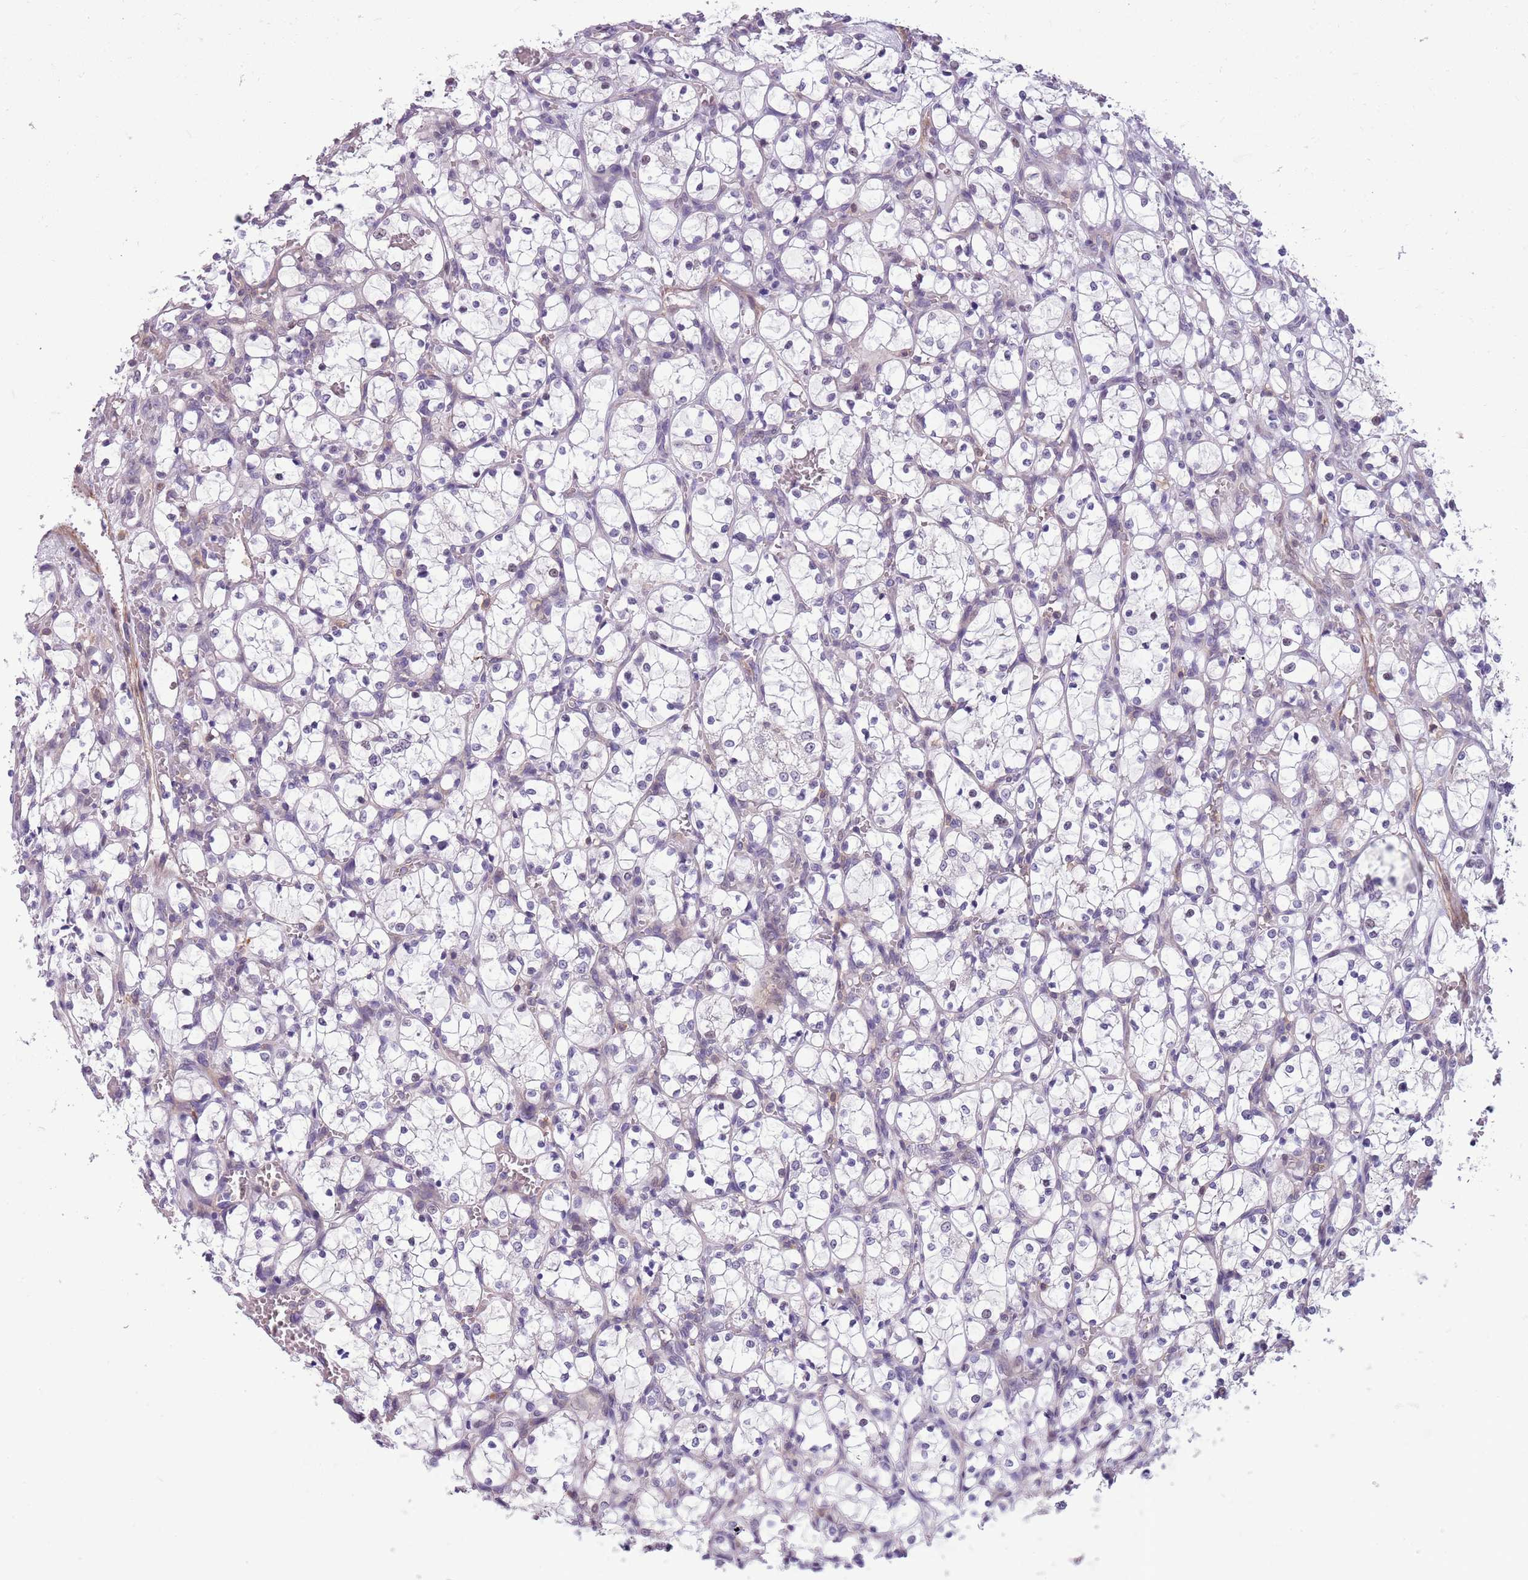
{"staining": {"intensity": "negative", "quantity": "none", "location": "none"}, "tissue": "renal cancer", "cell_type": "Tumor cells", "image_type": "cancer", "snomed": [{"axis": "morphology", "description": "Adenocarcinoma, NOS"}, {"axis": "topography", "description": "Kidney"}], "caption": "A histopathology image of human adenocarcinoma (renal) is negative for staining in tumor cells.", "gene": "JAML", "patient": {"sex": "female", "age": 69}}